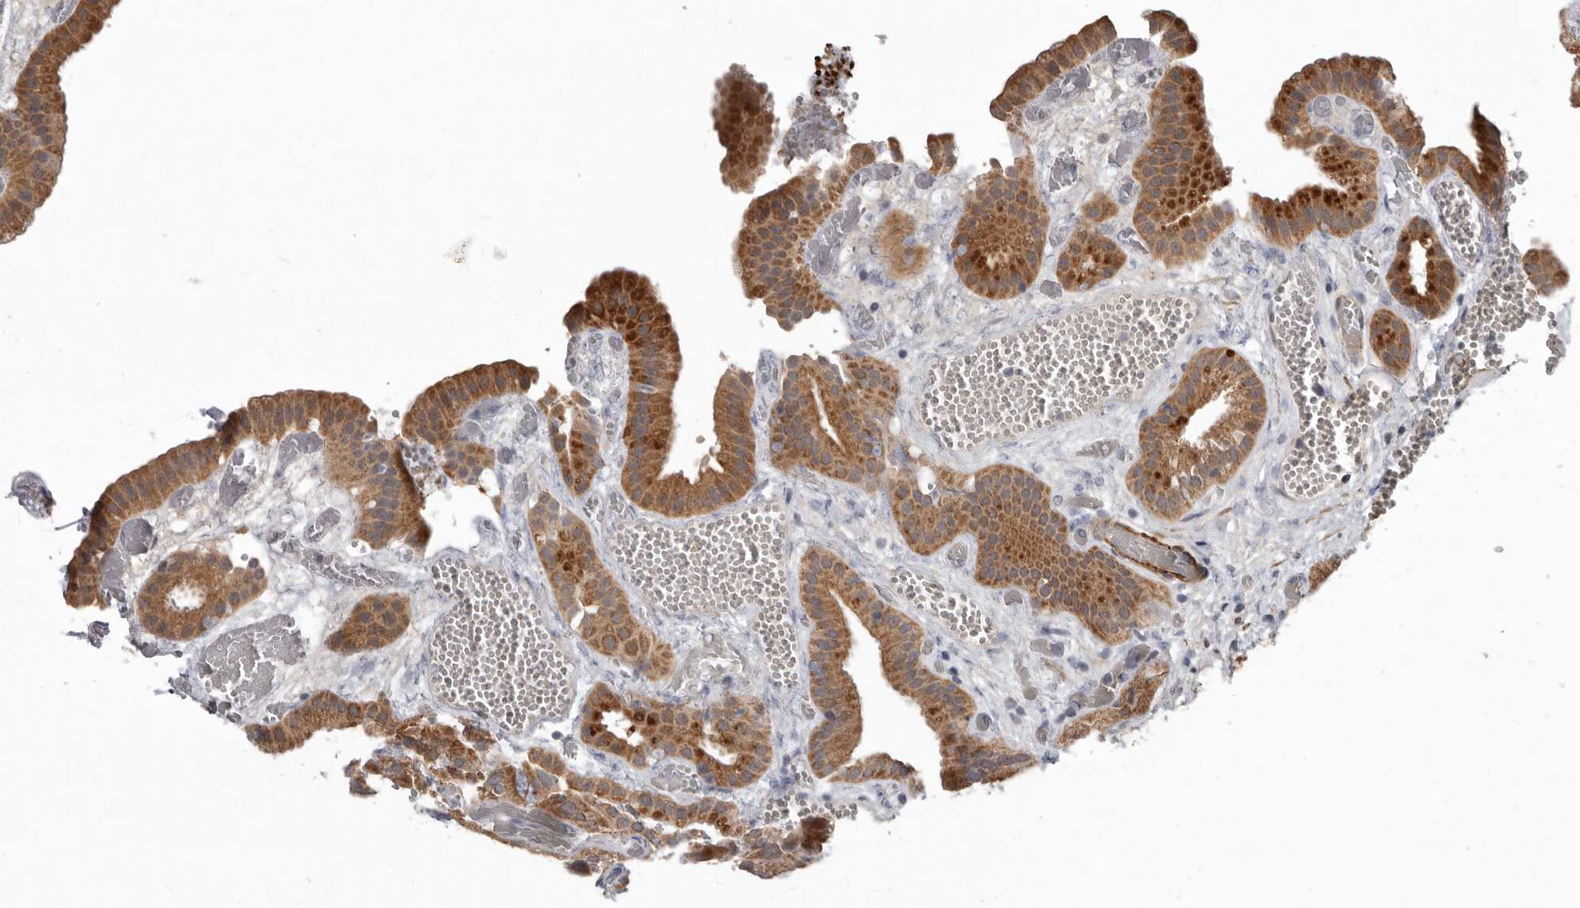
{"staining": {"intensity": "strong", "quantity": ">75%", "location": "cytoplasmic/membranous"}, "tissue": "gallbladder", "cell_type": "Glandular cells", "image_type": "normal", "snomed": [{"axis": "morphology", "description": "Normal tissue, NOS"}, {"axis": "topography", "description": "Gallbladder"}], "caption": "Protein positivity by IHC displays strong cytoplasmic/membranous positivity in about >75% of glandular cells in unremarkable gallbladder. Immunohistochemistry (ihc) stains the protein in brown and the nuclei are stained blue.", "gene": "FGFR4", "patient": {"sex": "female", "age": 64}}